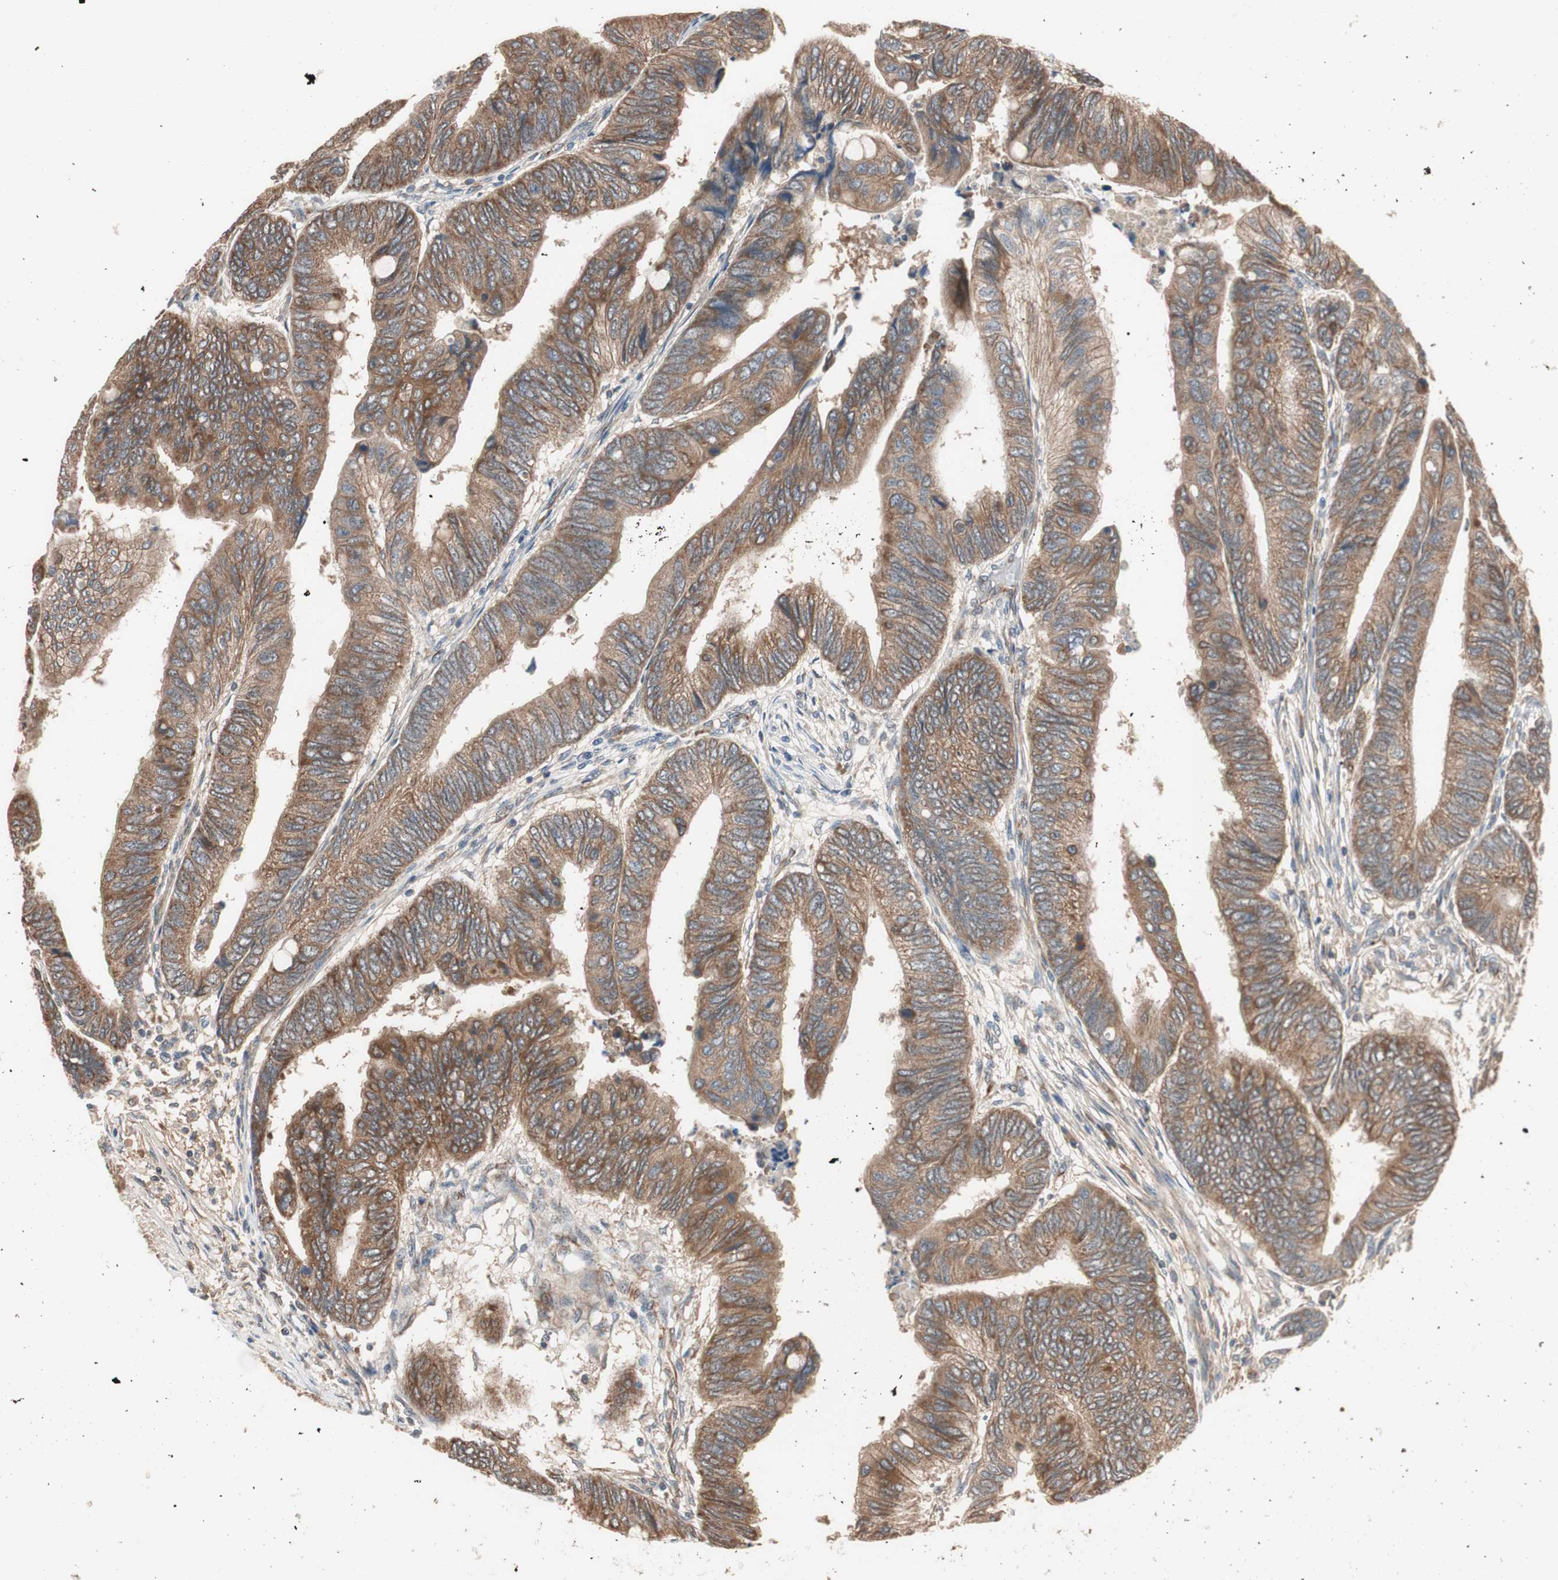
{"staining": {"intensity": "moderate", "quantity": ">75%", "location": "cytoplasmic/membranous"}, "tissue": "colorectal cancer", "cell_type": "Tumor cells", "image_type": "cancer", "snomed": [{"axis": "morphology", "description": "Normal tissue, NOS"}, {"axis": "morphology", "description": "Adenocarcinoma, NOS"}, {"axis": "topography", "description": "Rectum"}, {"axis": "topography", "description": "Peripheral nerve tissue"}], "caption": "This image displays colorectal cancer stained with immunohistochemistry to label a protein in brown. The cytoplasmic/membranous of tumor cells show moderate positivity for the protein. Nuclei are counter-stained blue.", "gene": "HMBS", "patient": {"sex": "male", "age": 92}}